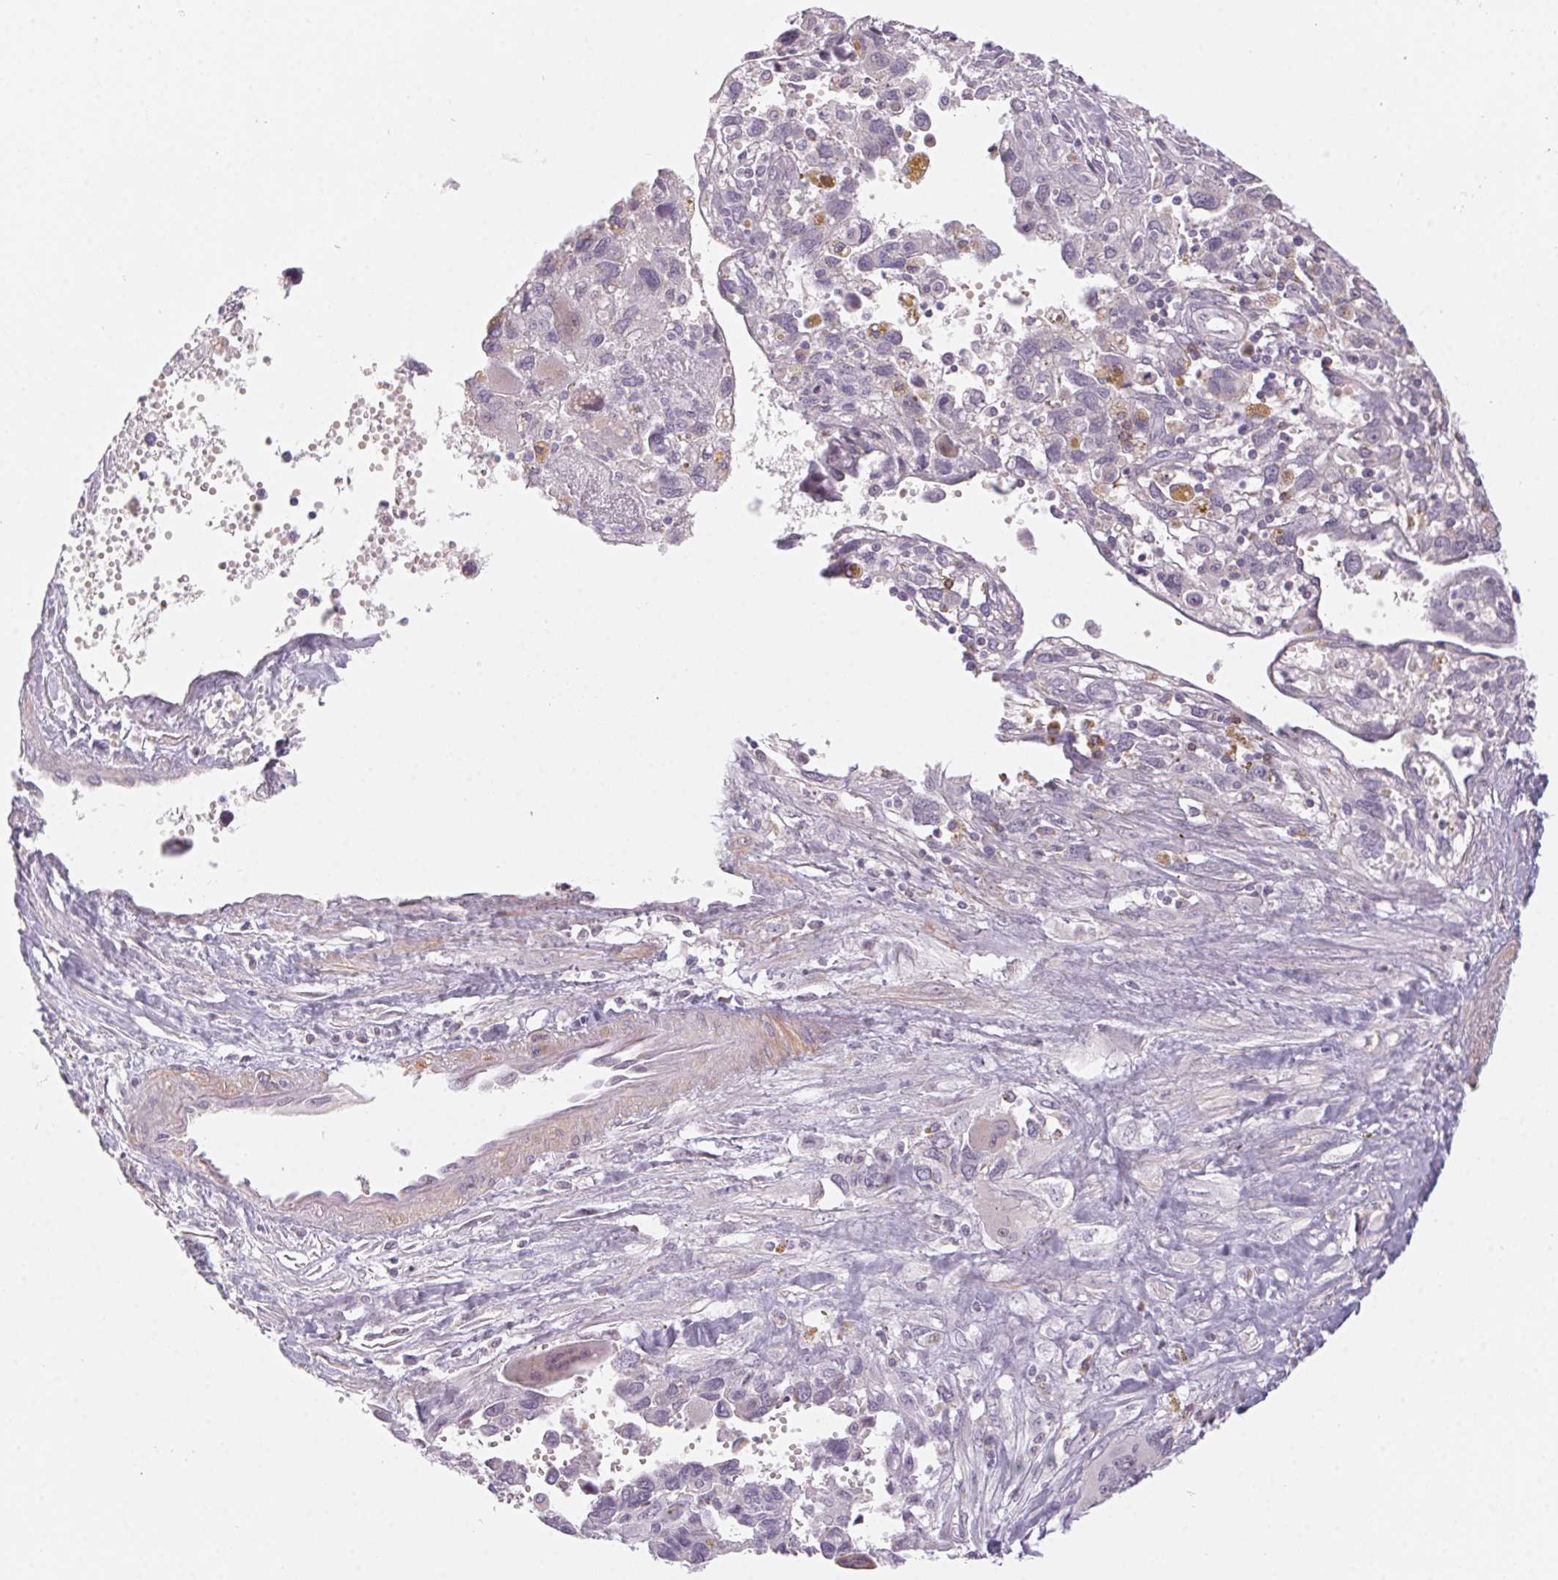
{"staining": {"intensity": "negative", "quantity": "none", "location": "none"}, "tissue": "pancreatic cancer", "cell_type": "Tumor cells", "image_type": "cancer", "snomed": [{"axis": "morphology", "description": "Adenocarcinoma, NOS"}, {"axis": "topography", "description": "Pancreas"}], "caption": "A high-resolution image shows IHC staining of pancreatic adenocarcinoma, which shows no significant staining in tumor cells.", "gene": "PRPH", "patient": {"sex": "female", "age": 47}}